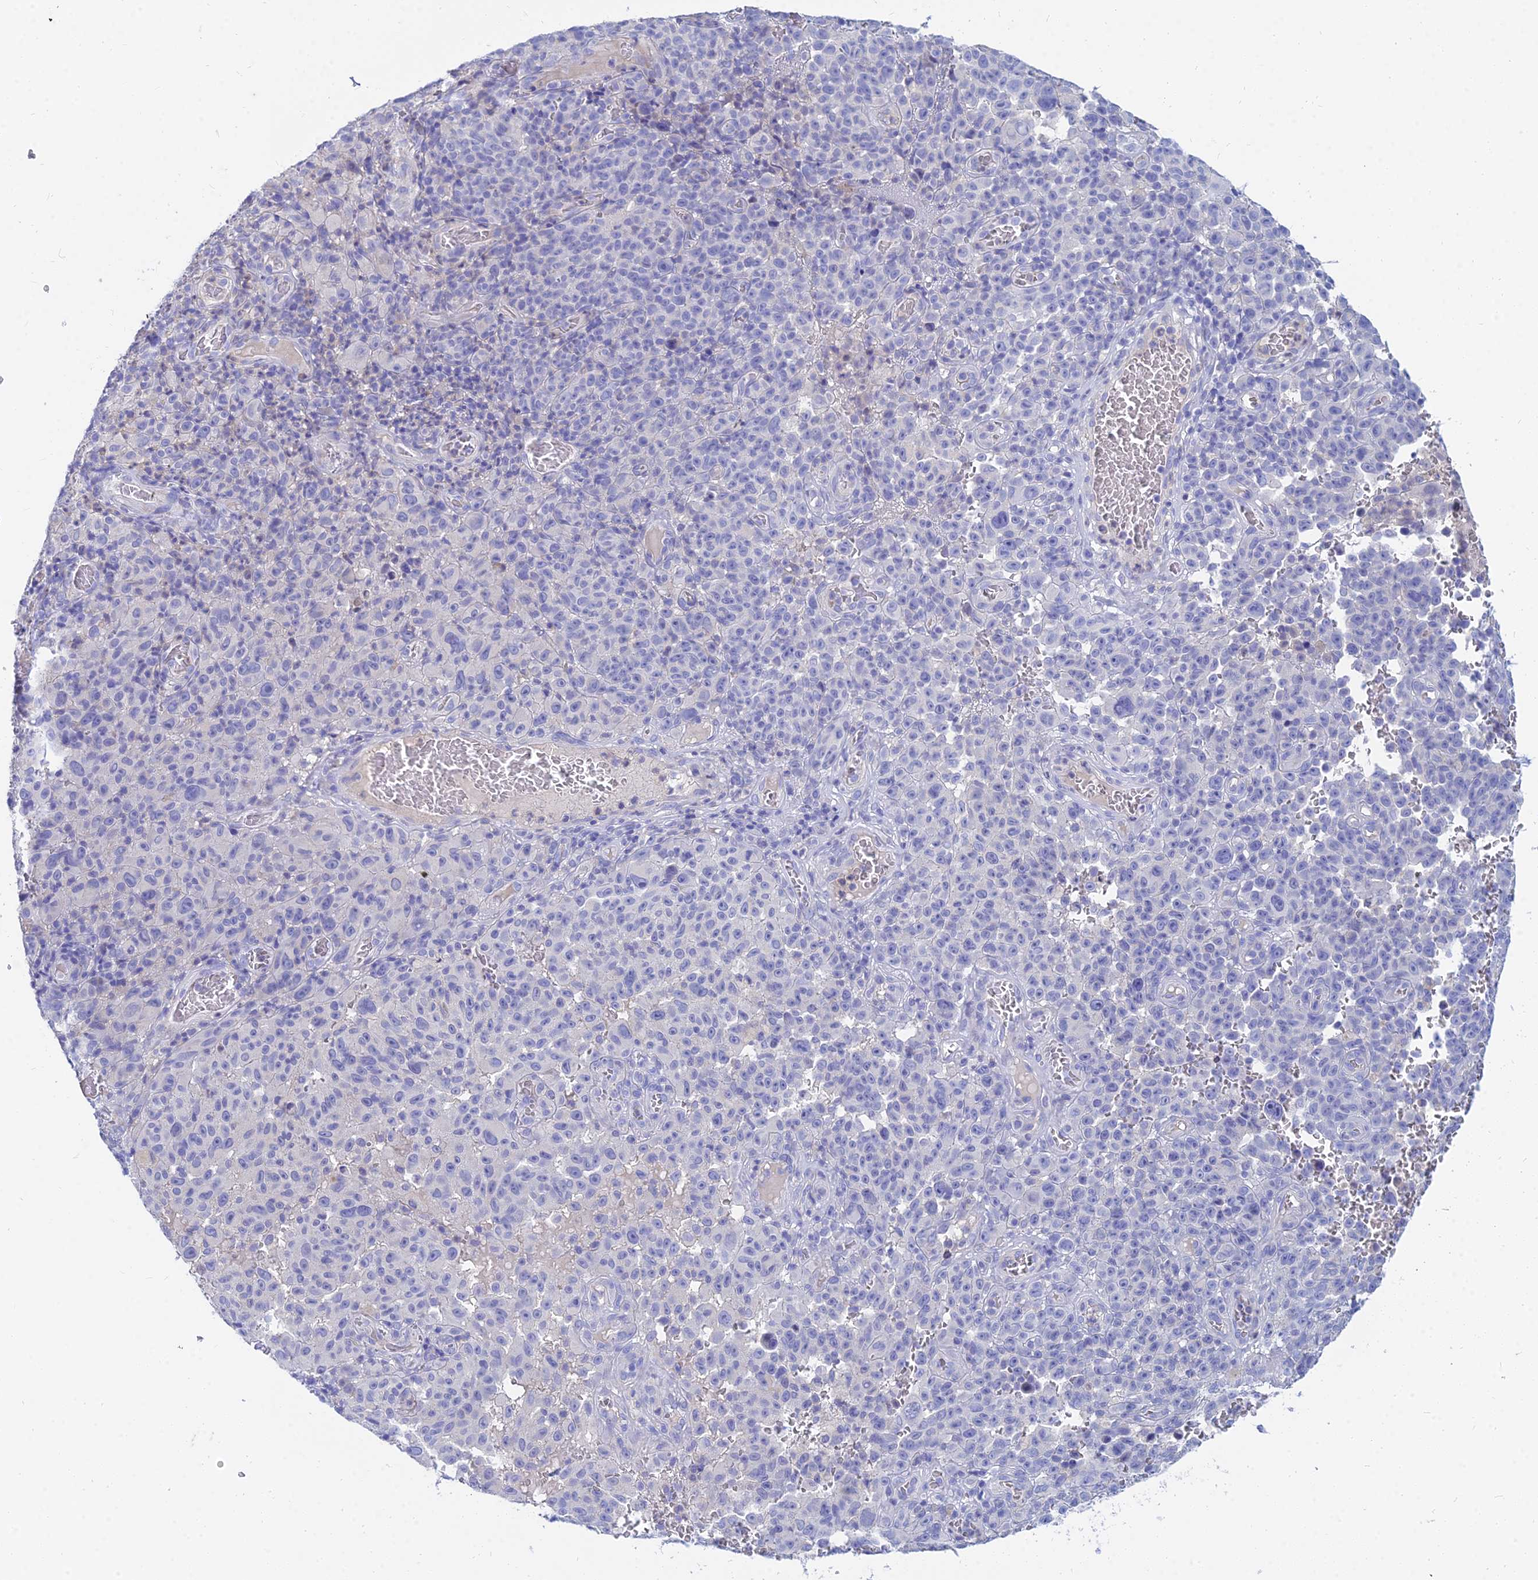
{"staining": {"intensity": "negative", "quantity": "none", "location": "none"}, "tissue": "melanoma", "cell_type": "Tumor cells", "image_type": "cancer", "snomed": [{"axis": "morphology", "description": "Malignant melanoma, NOS"}, {"axis": "topography", "description": "Skin"}], "caption": "This is an immunohistochemistry histopathology image of malignant melanoma. There is no expression in tumor cells.", "gene": "ZNF552", "patient": {"sex": "female", "age": 82}}